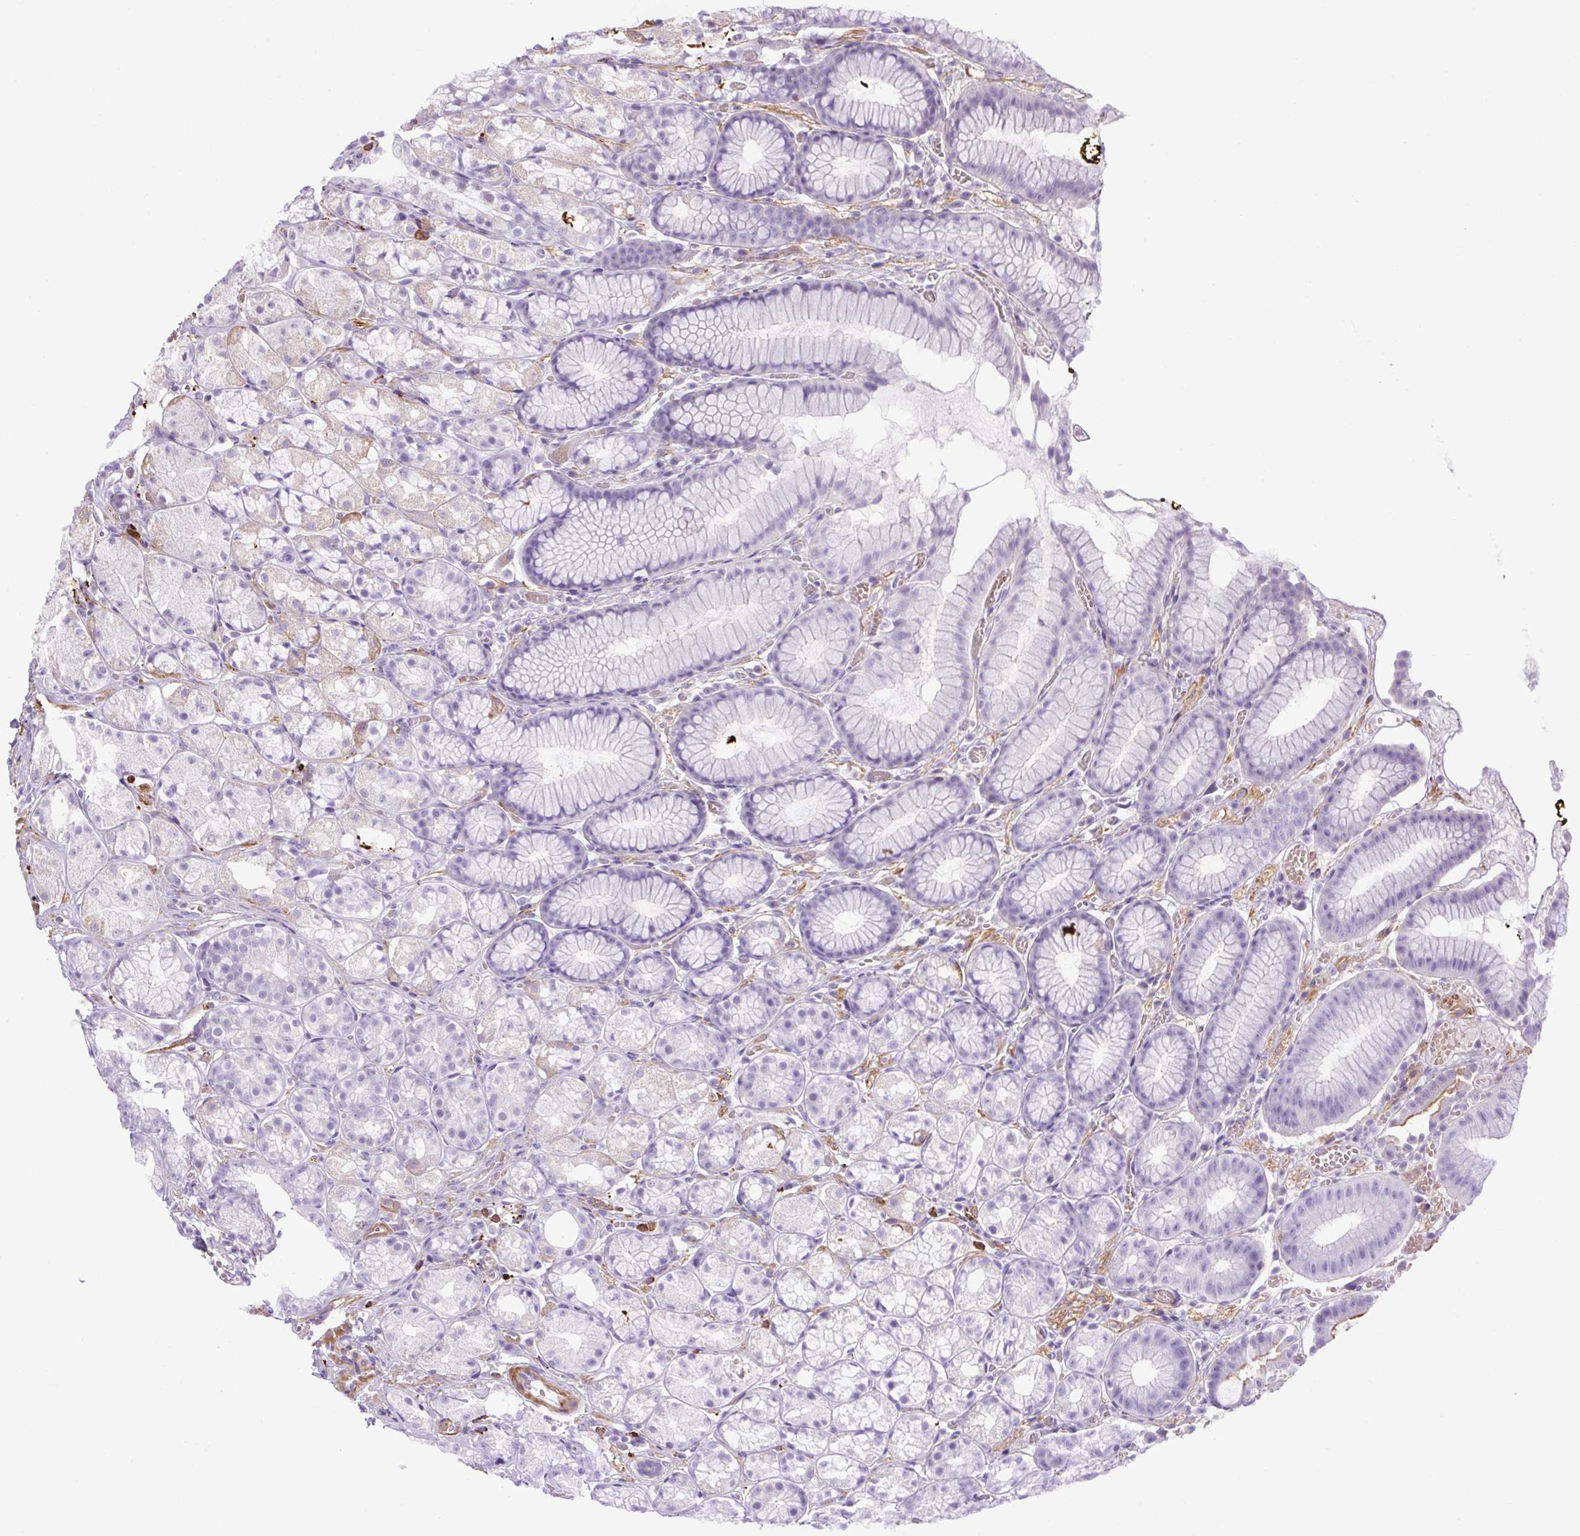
{"staining": {"intensity": "moderate", "quantity": "<25%", "location": "cytoplasmic/membranous"}, "tissue": "stomach", "cell_type": "Glandular cells", "image_type": "normal", "snomed": [{"axis": "morphology", "description": "Normal tissue, NOS"}, {"axis": "topography", "description": "Smooth muscle"}, {"axis": "topography", "description": "Stomach"}], "caption": "Moderate cytoplasmic/membranous positivity is appreciated in about <25% of glandular cells in unremarkable stomach.", "gene": "VWA7", "patient": {"sex": "male", "age": 70}}